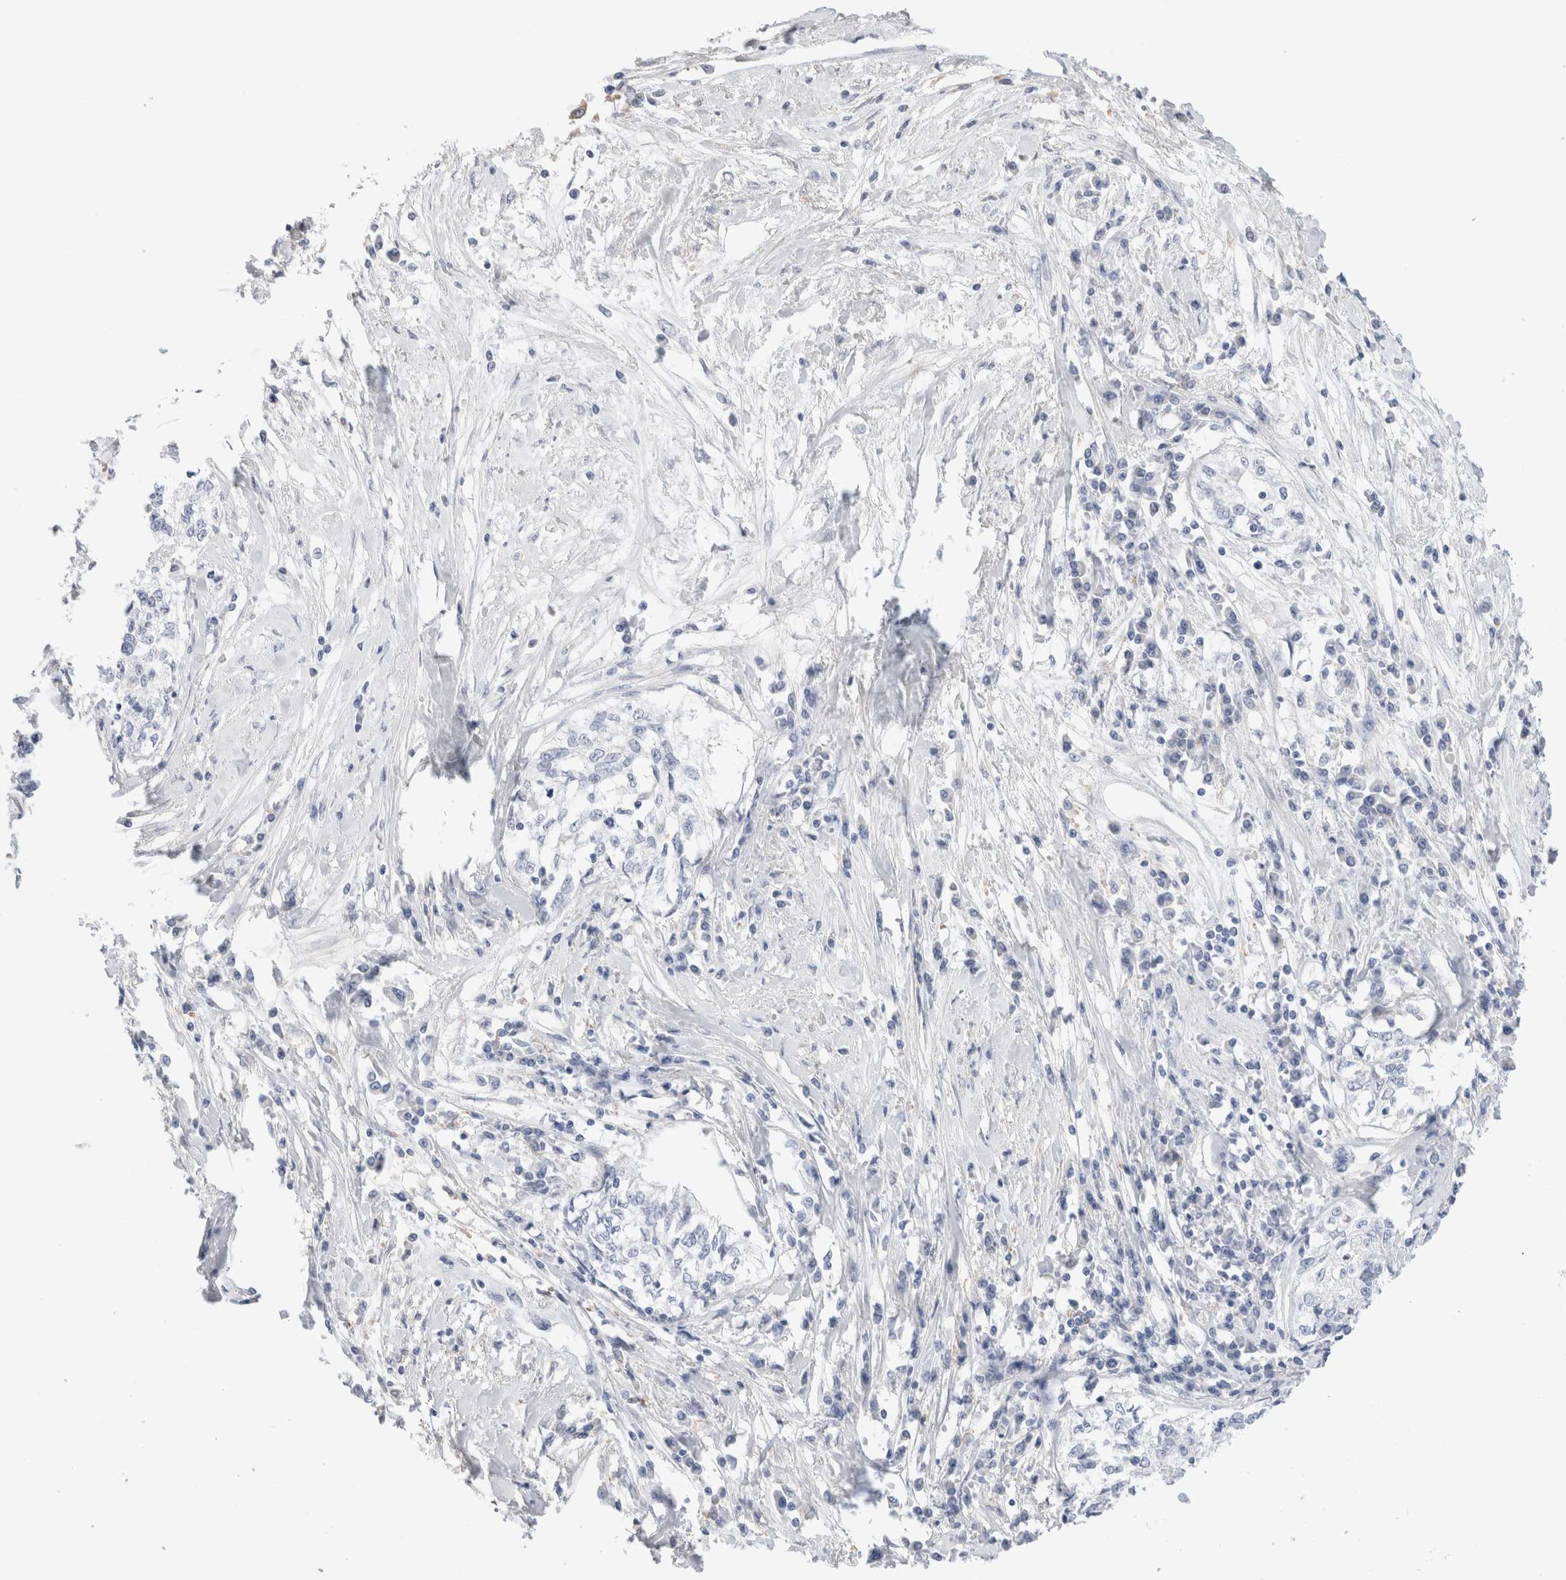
{"staining": {"intensity": "negative", "quantity": "none", "location": "none"}, "tissue": "cervical cancer", "cell_type": "Tumor cells", "image_type": "cancer", "snomed": [{"axis": "morphology", "description": "Squamous cell carcinoma, NOS"}, {"axis": "topography", "description": "Cervix"}], "caption": "Tumor cells are negative for brown protein staining in cervical cancer (squamous cell carcinoma). The staining was performed using DAB (3,3'-diaminobenzidine) to visualize the protein expression in brown, while the nuclei were stained in blue with hematoxylin (Magnification: 20x).", "gene": "ADAM30", "patient": {"sex": "female", "age": 57}}